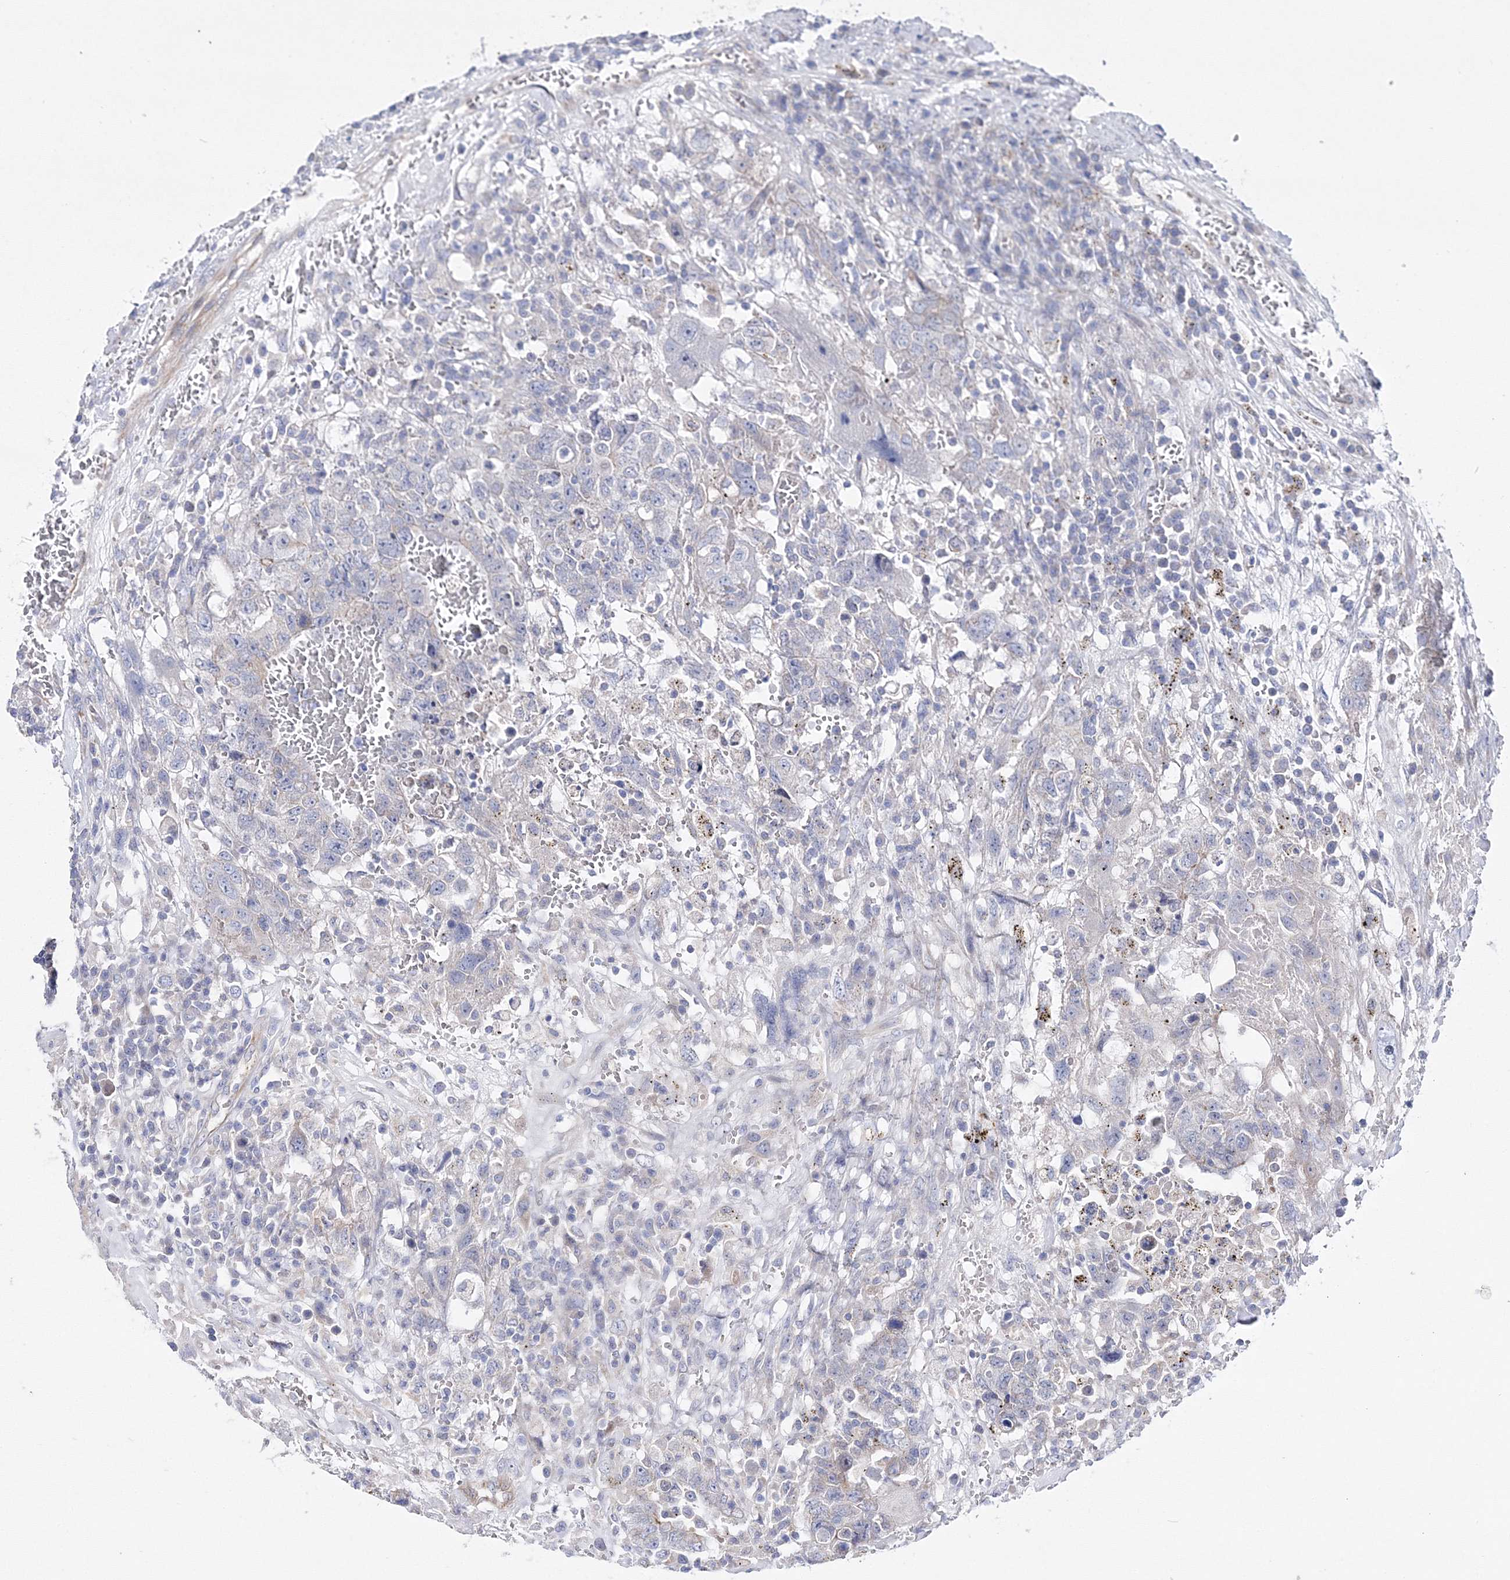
{"staining": {"intensity": "negative", "quantity": "none", "location": "none"}, "tissue": "testis cancer", "cell_type": "Tumor cells", "image_type": "cancer", "snomed": [{"axis": "morphology", "description": "Carcinoma, Embryonal, NOS"}, {"axis": "topography", "description": "Testis"}], "caption": "A high-resolution histopathology image shows immunohistochemistry staining of testis cancer, which displays no significant staining in tumor cells.", "gene": "ARHGAP32", "patient": {"sex": "male", "age": 26}}